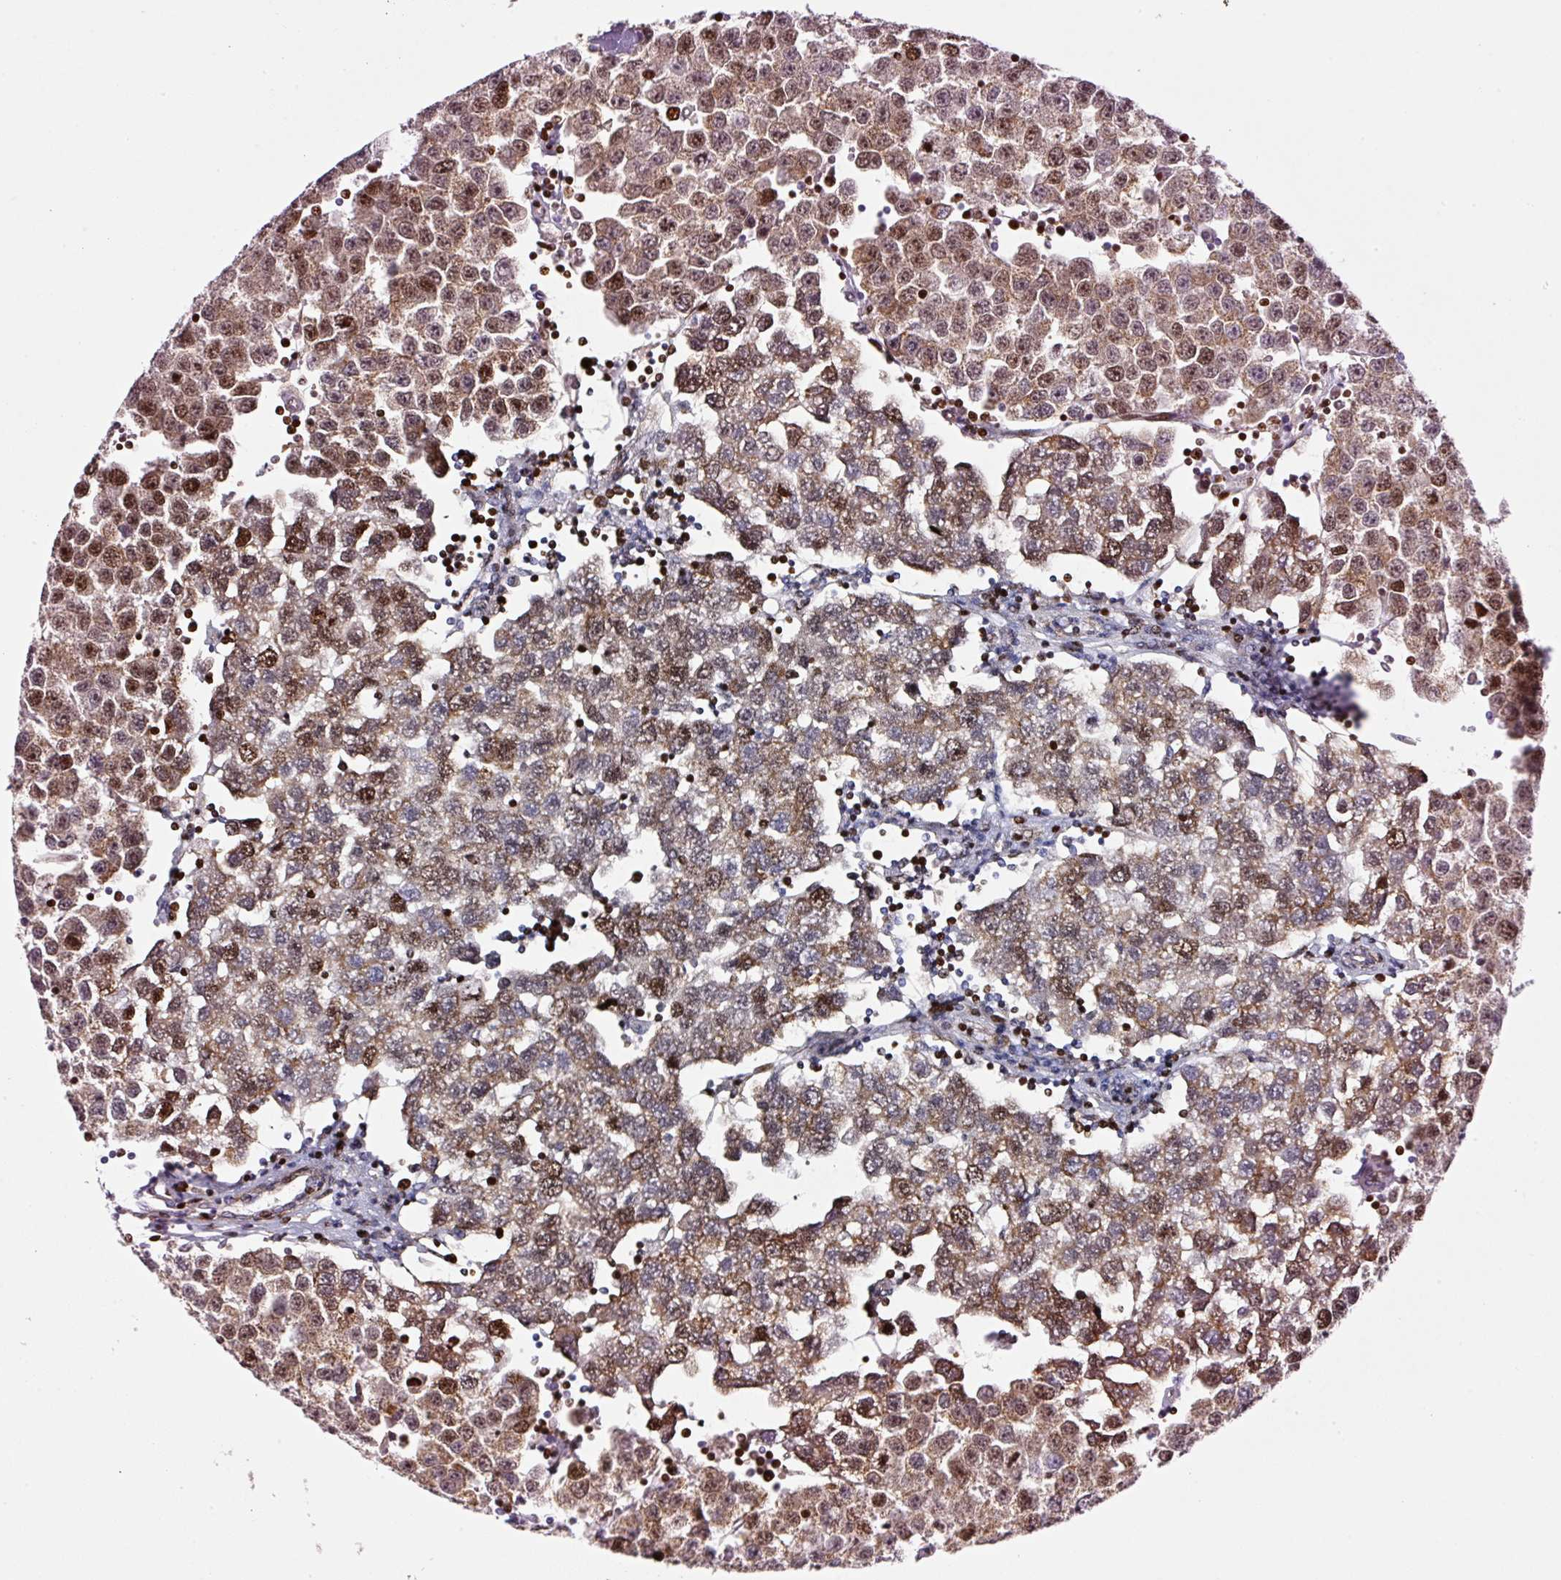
{"staining": {"intensity": "moderate", "quantity": ">75%", "location": "cytoplasmic/membranous,nuclear"}, "tissue": "testis cancer", "cell_type": "Tumor cells", "image_type": "cancer", "snomed": [{"axis": "morphology", "description": "Seminoma, NOS"}, {"axis": "topography", "description": "Testis"}], "caption": "High-power microscopy captured an IHC histopathology image of seminoma (testis), revealing moderate cytoplasmic/membranous and nuclear expression in approximately >75% of tumor cells. (DAB IHC with brightfield microscopy, high magnification).", "gene": "TMEM8B", "patient": {"sex": "male", "age": 34}}